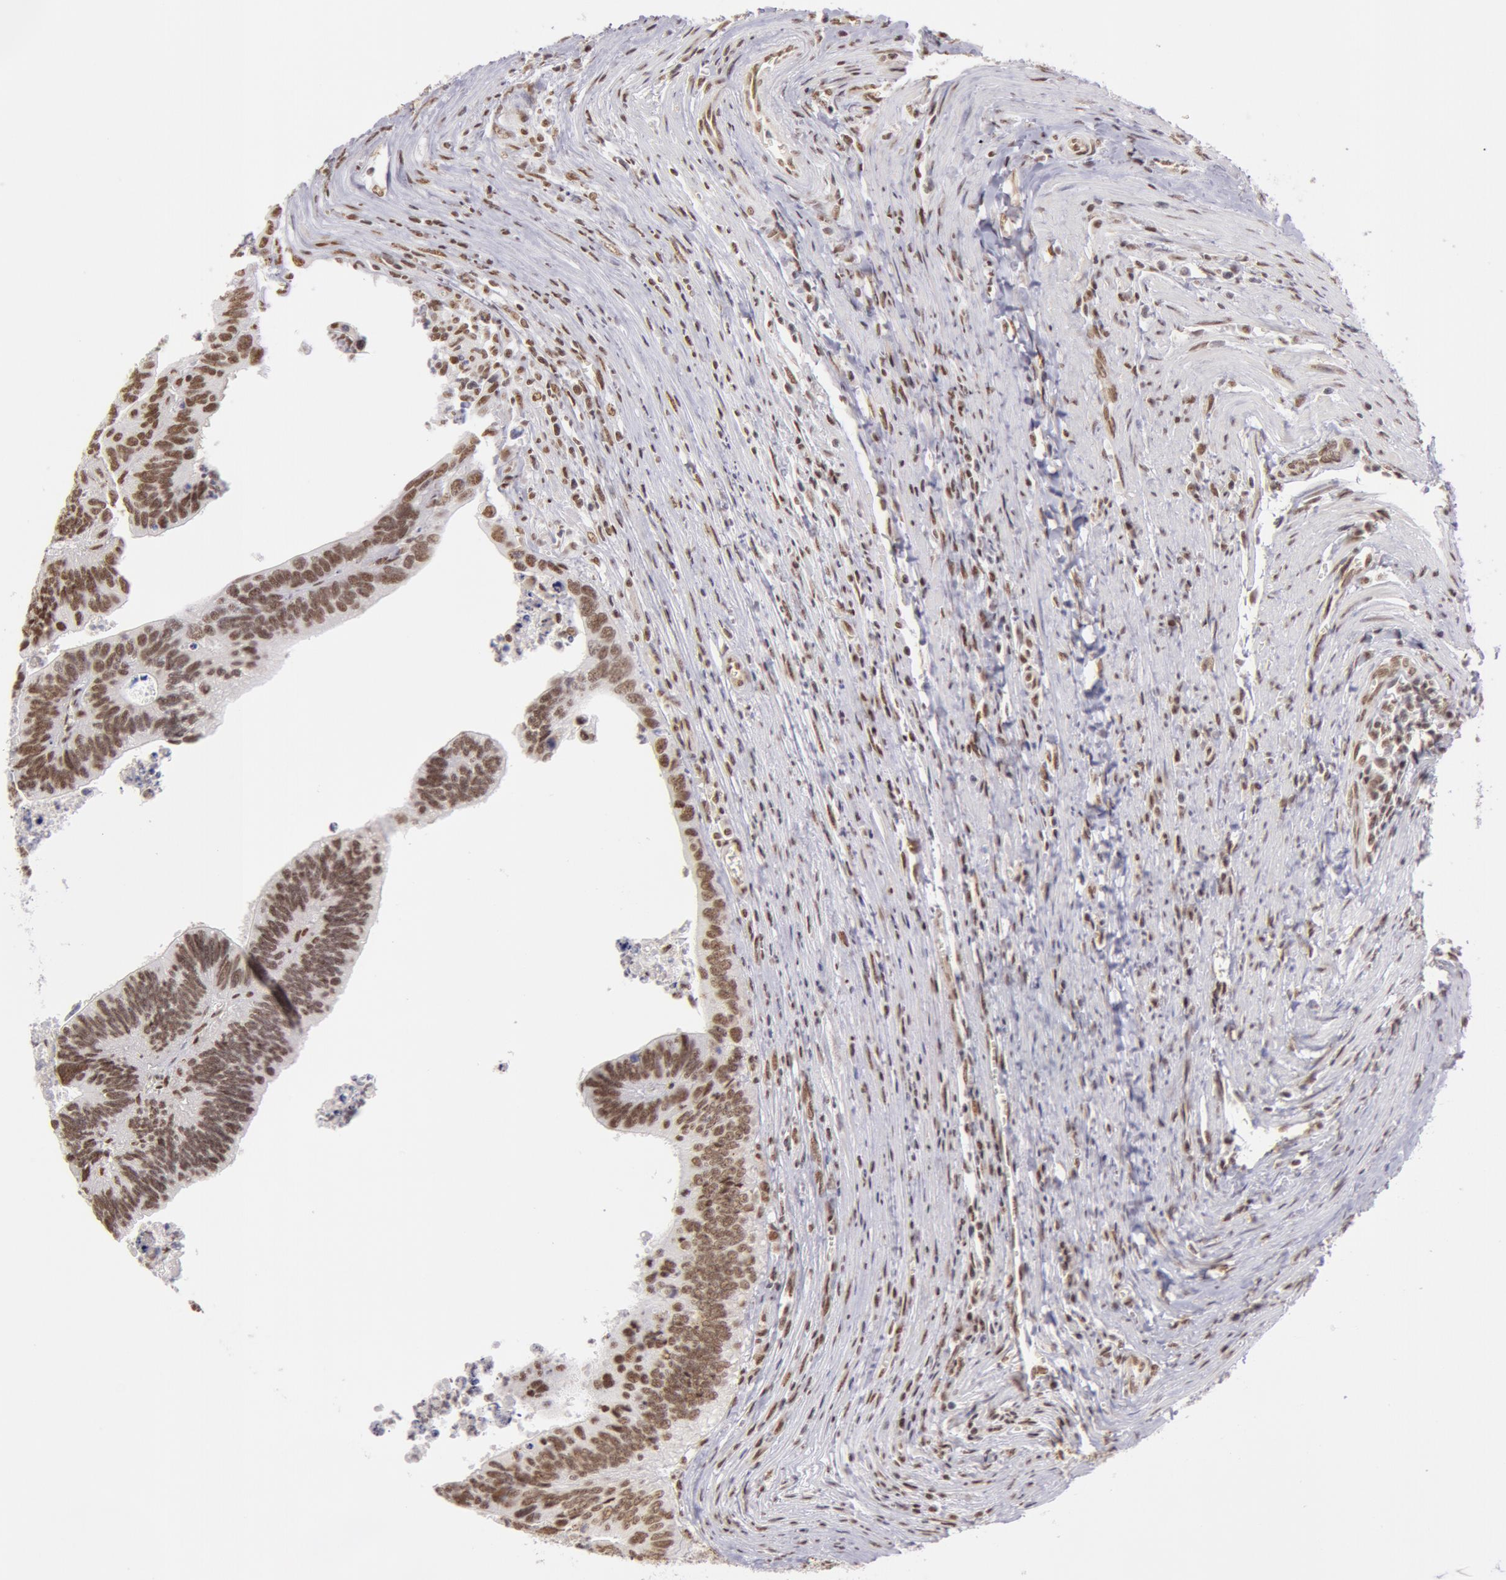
{"staining": {"intensity": "moderate", "quantity": ">75%", "location": "nuclear"}, "tissue": "colorectal cancer", "cell_type": "Tumor cells", "image_type": "cancer", "snomed": [{"axis": "morphology", "description": "Adenocarcinoma, NOS"}, {"axis": "topography", "description": "Colon"}], "caption": "Immunohistochemistry (IHC) micrograph of colorectal cancer stained for a protein (brown), which reveals medium levels of moderate nuclear staining in approximately >75% of tumor cells.", "gene": "VRTN", "patient": {"sex": "male", "age": 72}}